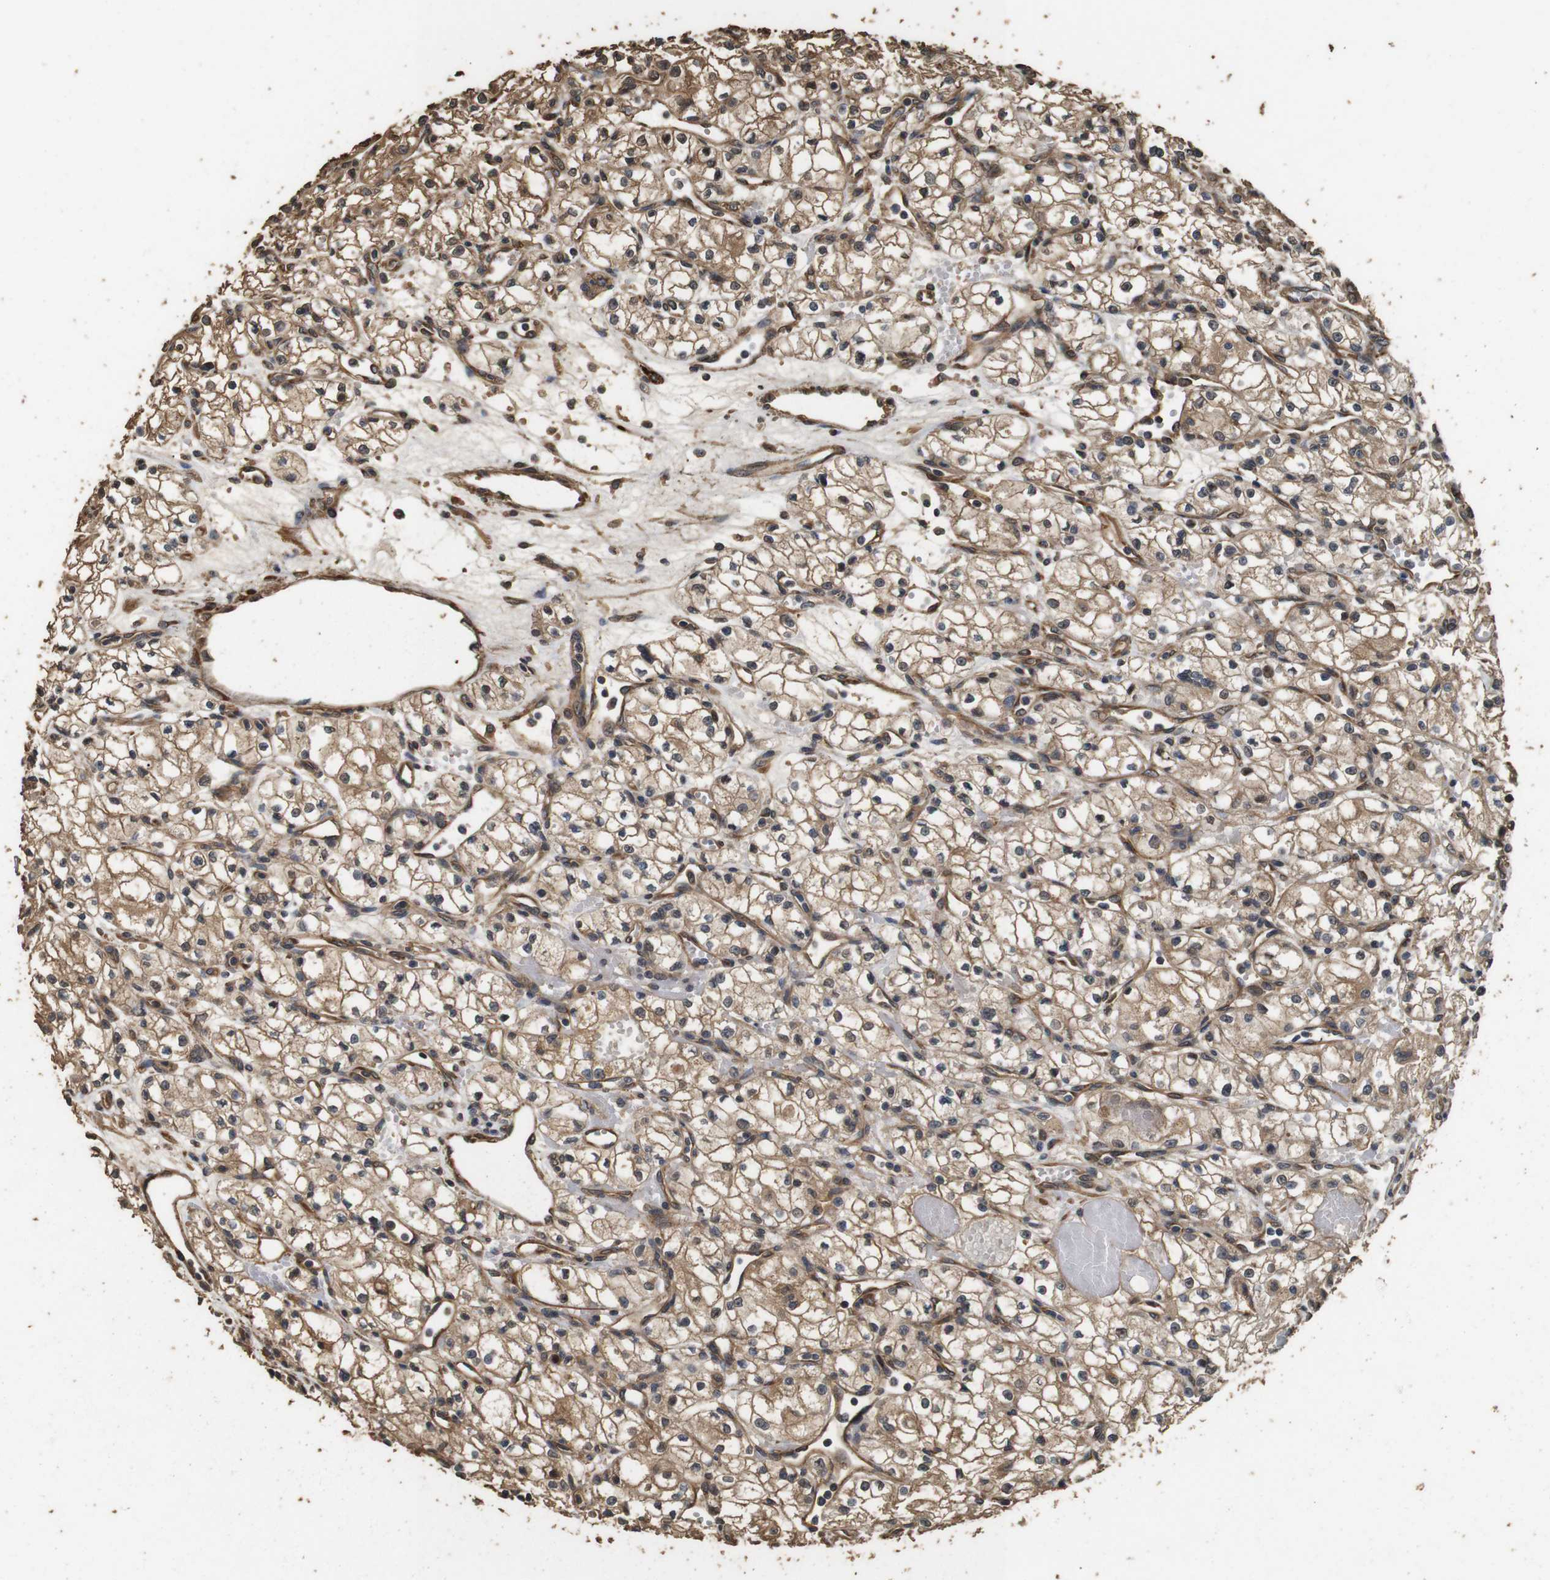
{"staining": {"intensity": "moderate", "quantity": ">75%", "location": "cytoplasmic/membranous"}, "tissue": "renal cancer", "cell_type": "Tumor cells", "image_type": "cancer", "snomed": [{"axis": "morphology", "description": "Normal tissue, NOS"}, {"axis": "morphology", "description": "Adenocarcinoma, NOS"}, {"axis": "topography", "description": "Kidney"}], "caption": "This photomicrograph shows immunohistochemistry staining of human renal adenocarcinoma, with medium moderate cytoplasmic/membranous expression in about >75% of tumor cells.", "gene": "CNPY4", "patient": {"sex": "male", "age": 59}}